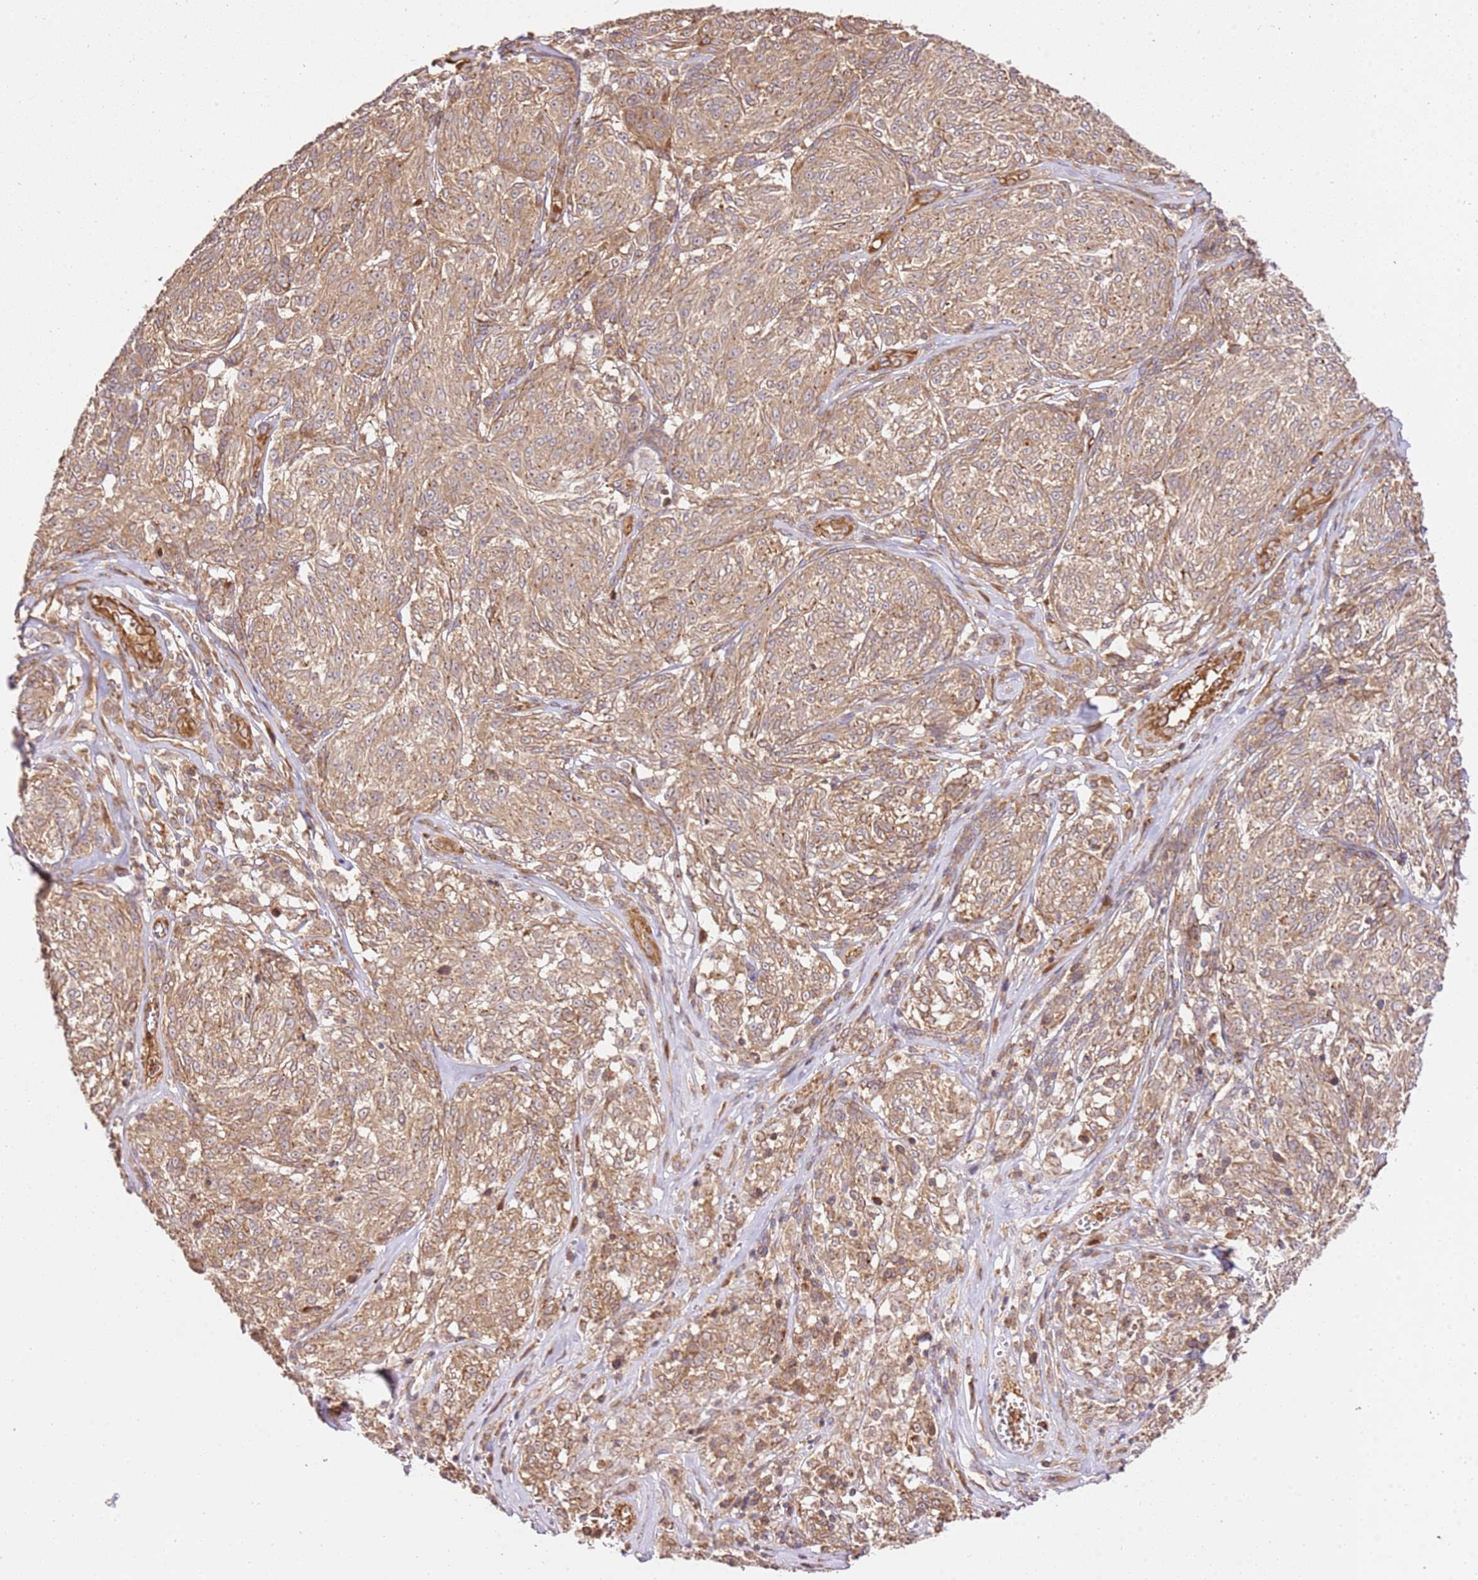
{"staining": {"intensity": "moderate", "quantity": ">75%", "location": "cytoplasmic/membranous"}, "tissue": "melanoma", "cell_type": "Tumor cells", "image_type": "cancer", "snomed": [{"axis": "morphology", "description": "Malignant melanoma, NOS"}, {"axis": "topography", "description": "Skin"}], "caption": "Protein analysis of malignant melanoma tissue reveals moderate cytoplasmic/membranous expression in about >75% of tumor cells. The staining was performed using DAB, with brown indicating positive protein expression. Nuclei are stained blue with hematoxylin.", "gene": "ZBTB39", "patient": {"sex": "female", "age": 63}}